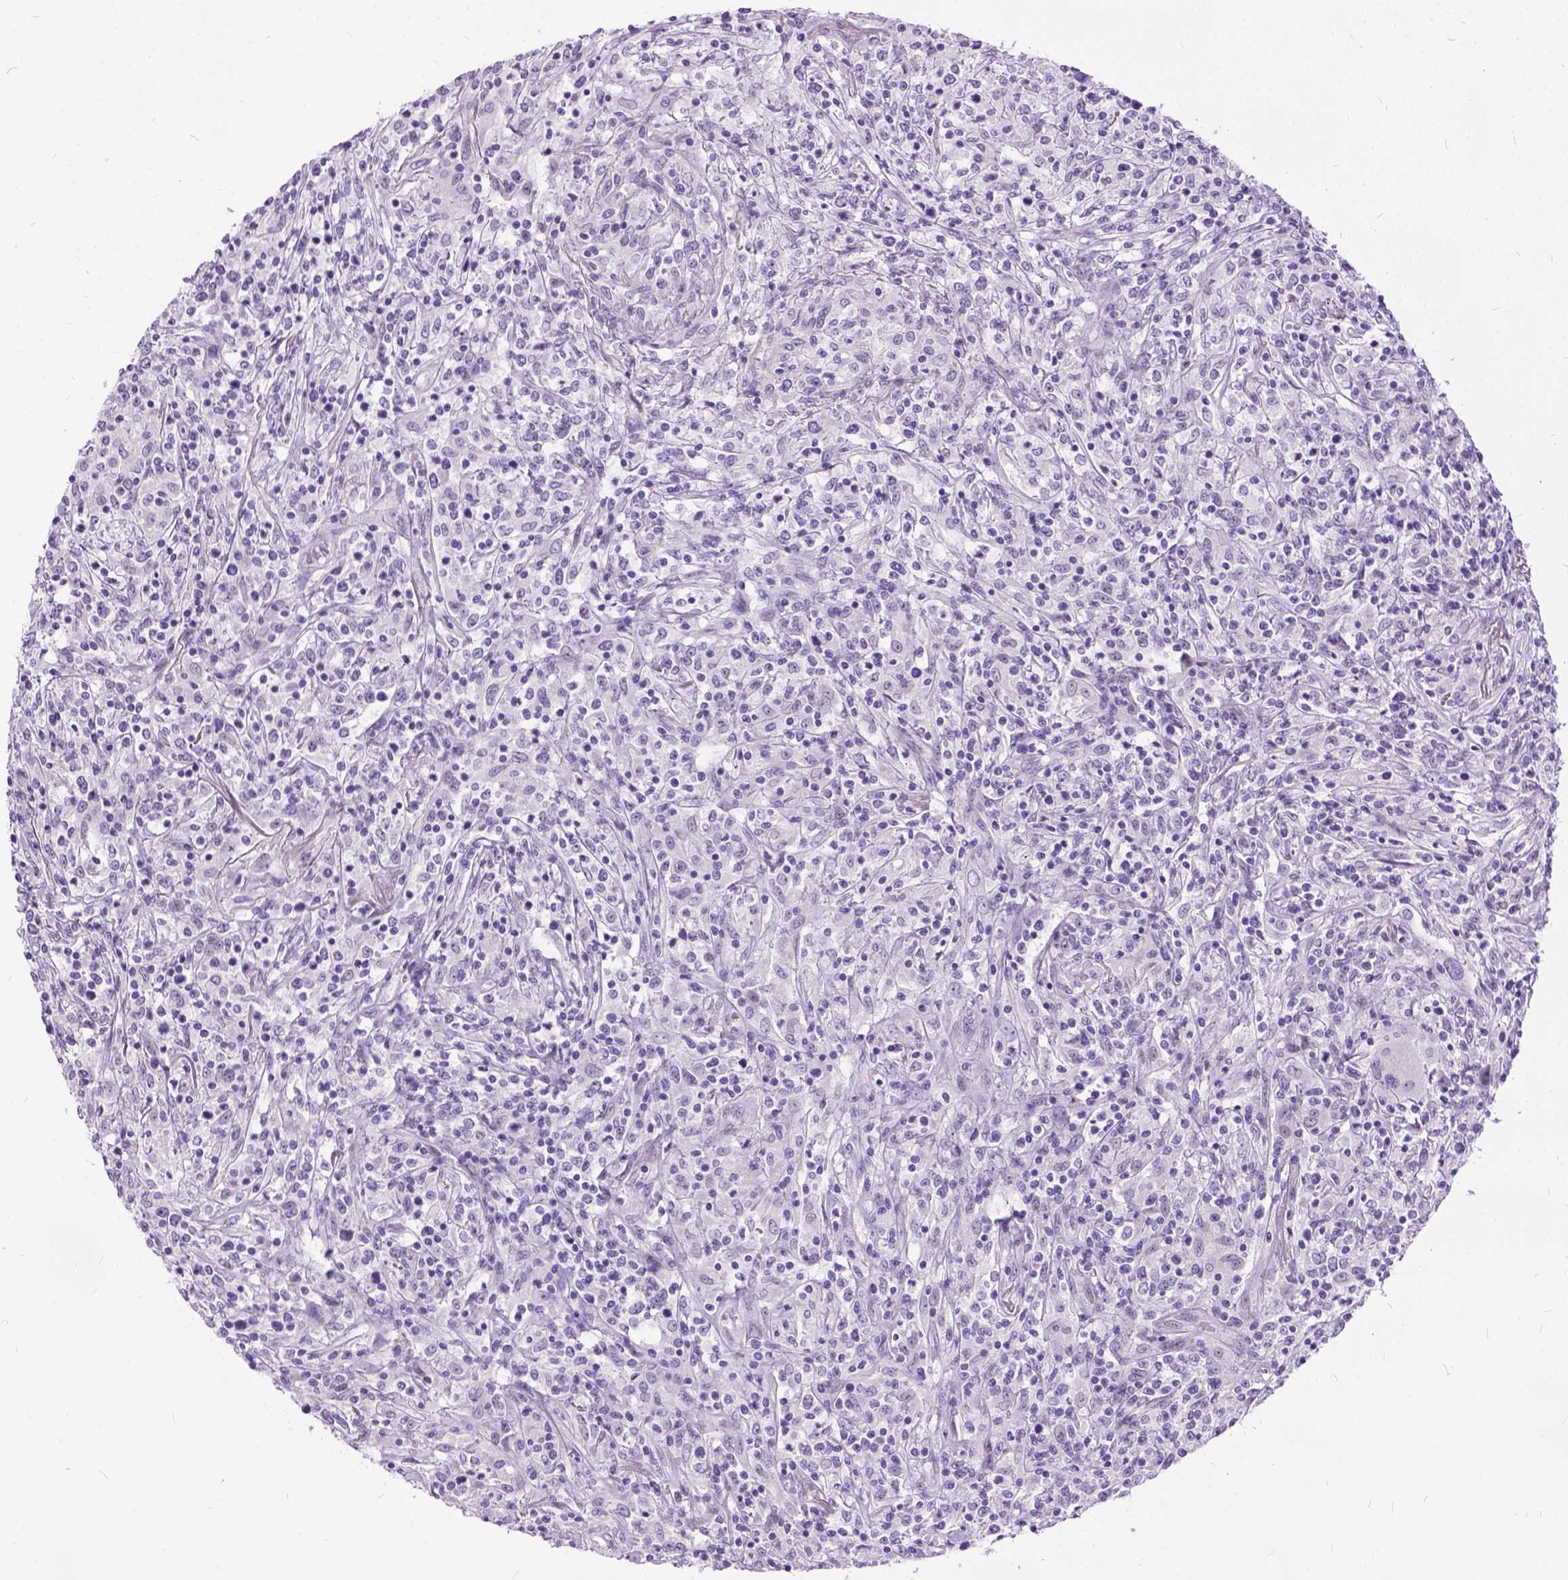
{"staining": {"intensity": "negative", "quantity": "none", "location": "none"}, "tissue": "lymphoma", "cell_type": "Tumor cells", "image_type": "cancer", "snomed": [{"axis": "morphology", "description": "Malignant lymphoma, non-Hodgkin's type, High grade"}, {"axis": "topography", "description": "Lung"}], "caption": "Immunohistochemistry of lymphoma reveals no positivity in tumor cells.", "gene": "PROB1", "patient": {"sex": "male", "age": 79}}